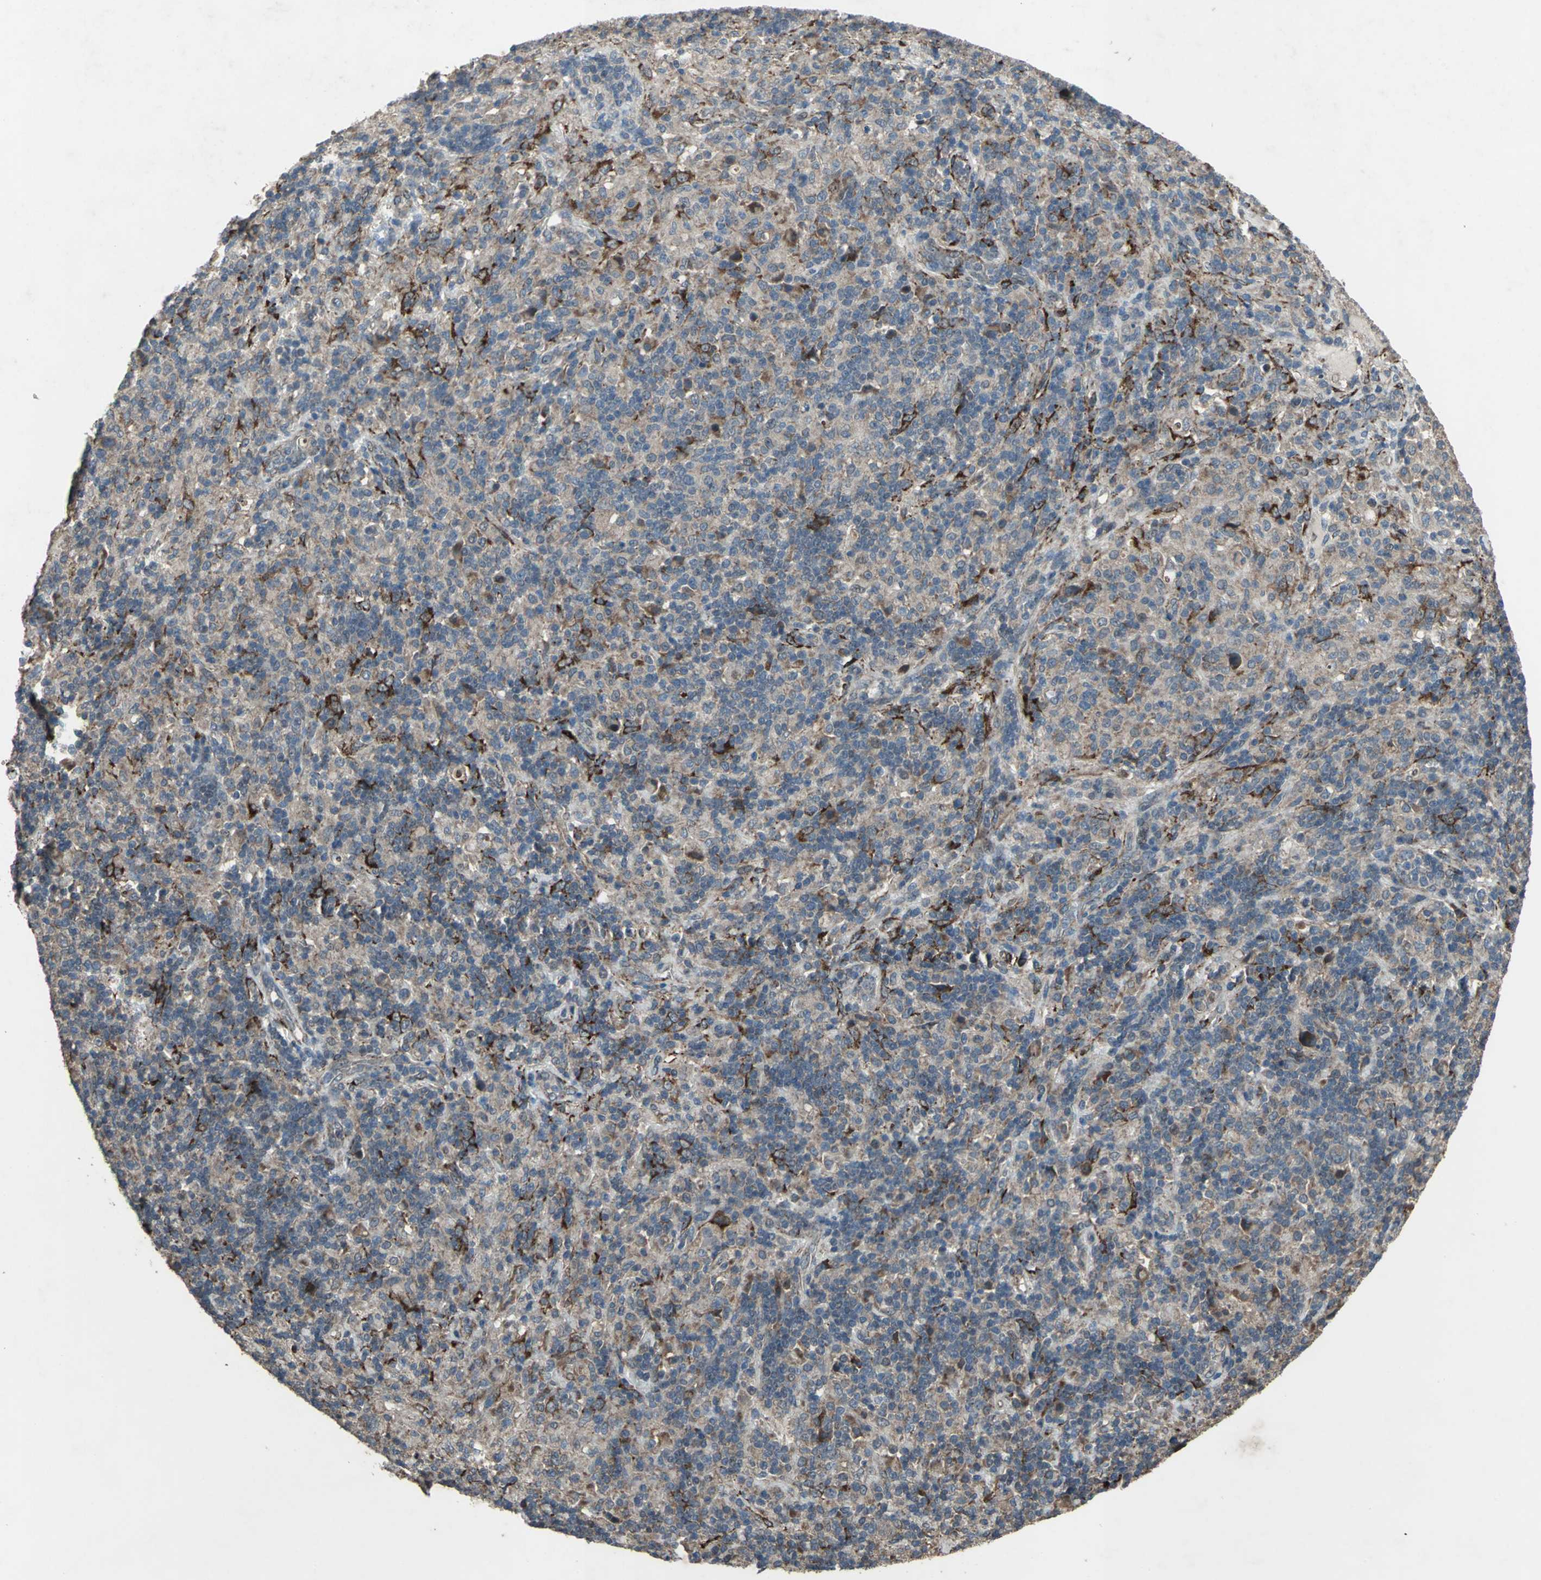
{"staining": {"intensity": "strong", "quantity": "25%-75%", "location": "cytoplasmic/membranous"}, "tissue": "lymphoma", "cell_type": "Tumor cells", "image_type": "cancer", "snomed": [{"axis": "morphology", "description": "Hodgkin's disease, NOS"}, {"axis": "topography", "description": "Lymph node"}], "caption": "Hodgkin's disease tissue reveals strong cytoplasmic/membranous staining in about 25%-75% of tumor cells, visualized by immunohistochemistry.", "gene": "SEPTIN4", "patient": {"sex": "male", "age": 70}}